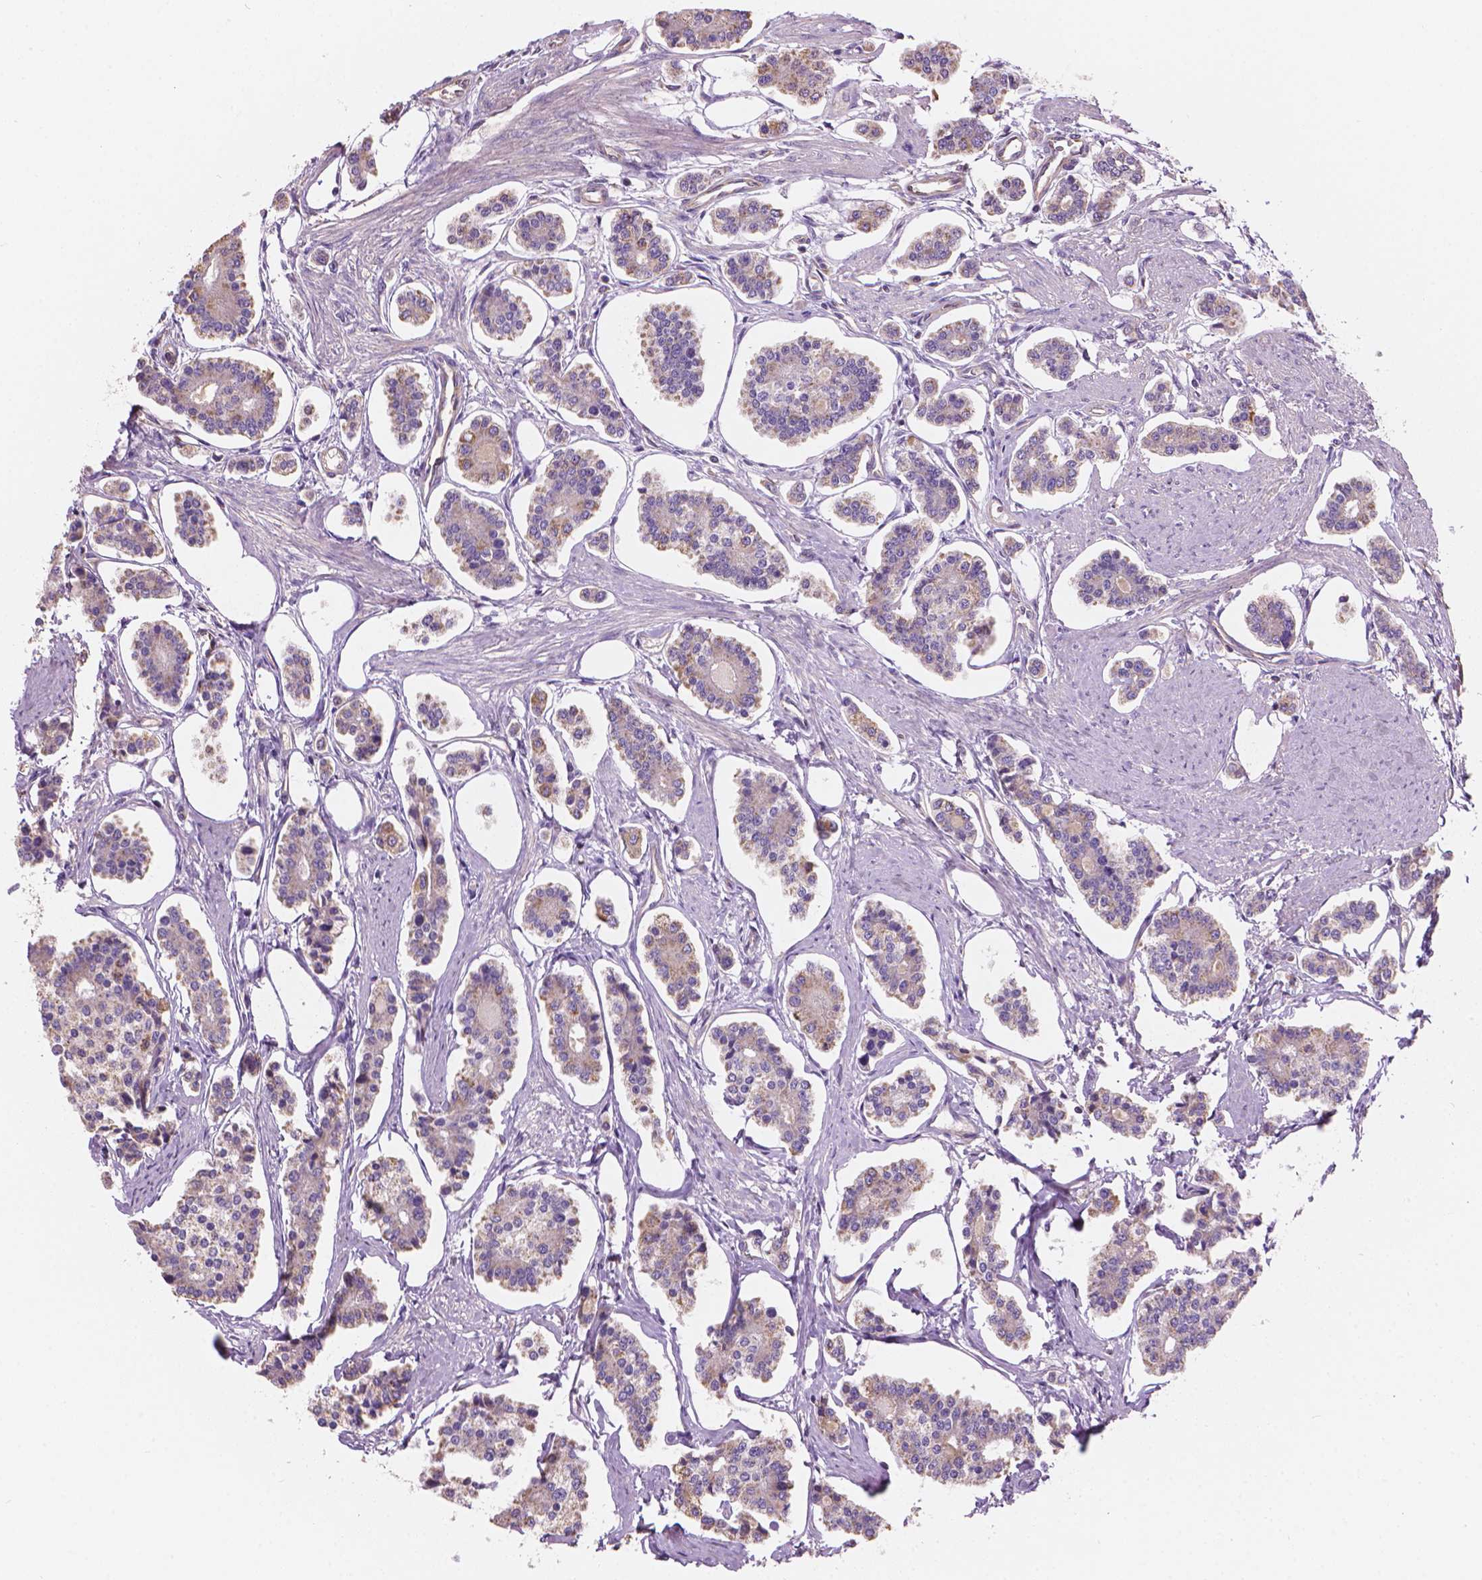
{"staining": {"intensity": "weak", "quantity": "<25%", "location": "cytoplasmic/membranous"}, "tissue": "carcinoid", "cell_type": "Tumor cells", "image_type": "cancer", "snomed": [{"axis": "morphology", "description": "Carcinoid, malignant, NOS"}, {"axis": "topography", "description": "Small intestine"}], "caption": "This is a photomicrograph of immunohistochemistry staining of carcinoid, which shows no staining in tumor cells.", "gene": "TTC29", "patient": {"sex": "female", "age": 65}}